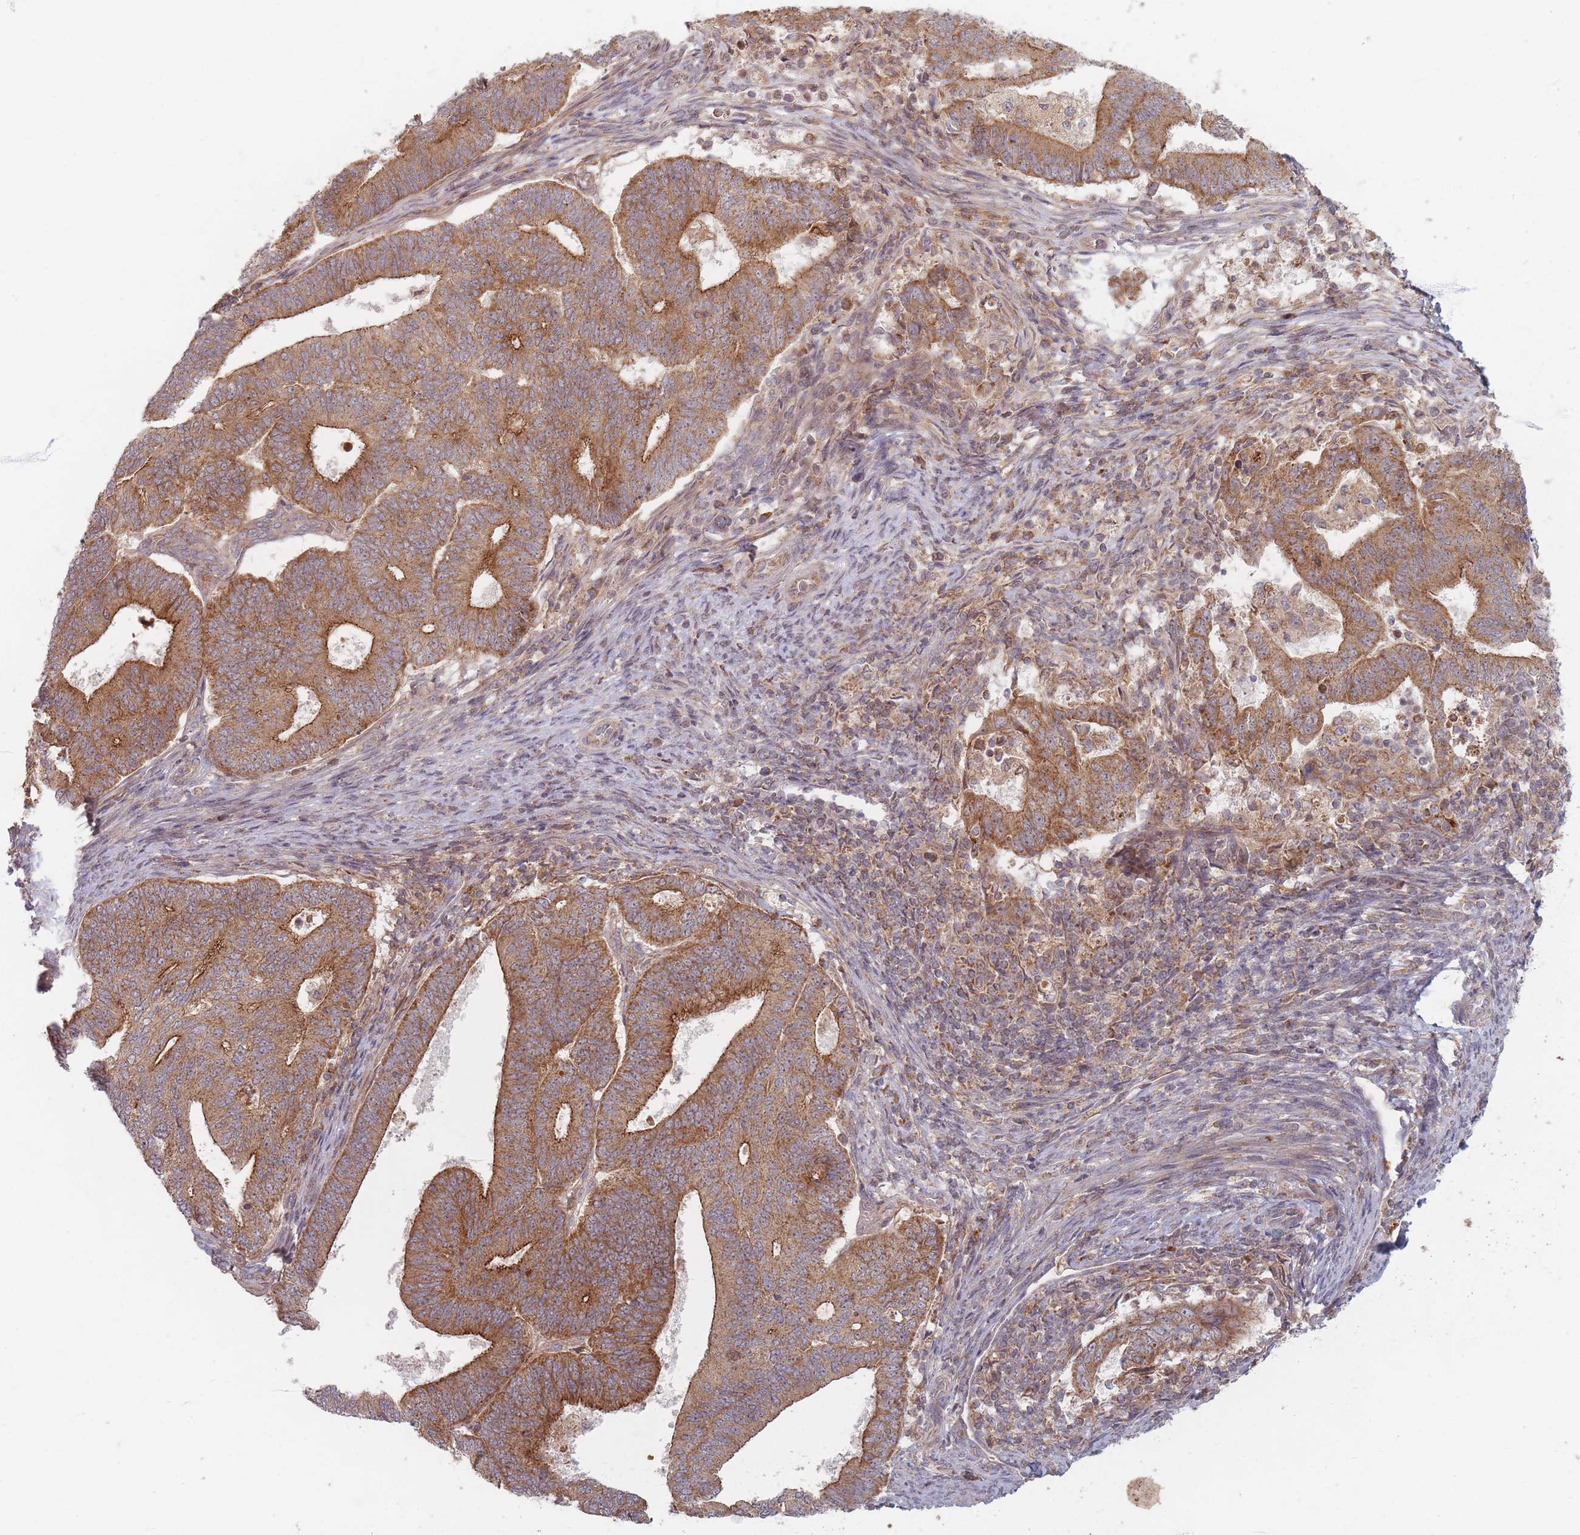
{"staining": {"intensity": "moderate", "quantity": ">75%", "location": "cytoplasmic/membranous"}, "tissue": "endometrial cancer", "cell_type": "Tumor cells", "image_type": "cancer", "snomed": [{"axis": "morphology", "description": "Adenocarcinoma, NOS"}, {"axis": "topography", "description": "Endometrium"}], "caption": "DAB (3,3'-diaminobenzidine) immunohistochemical staining of adenocarcinoma (endometrial) reveals moderate cytoplasmic/membranous protein expression in approximately >75% of tumor cells.", "gene": "RADX", "patient": {"sex": "female", "age": 70}}